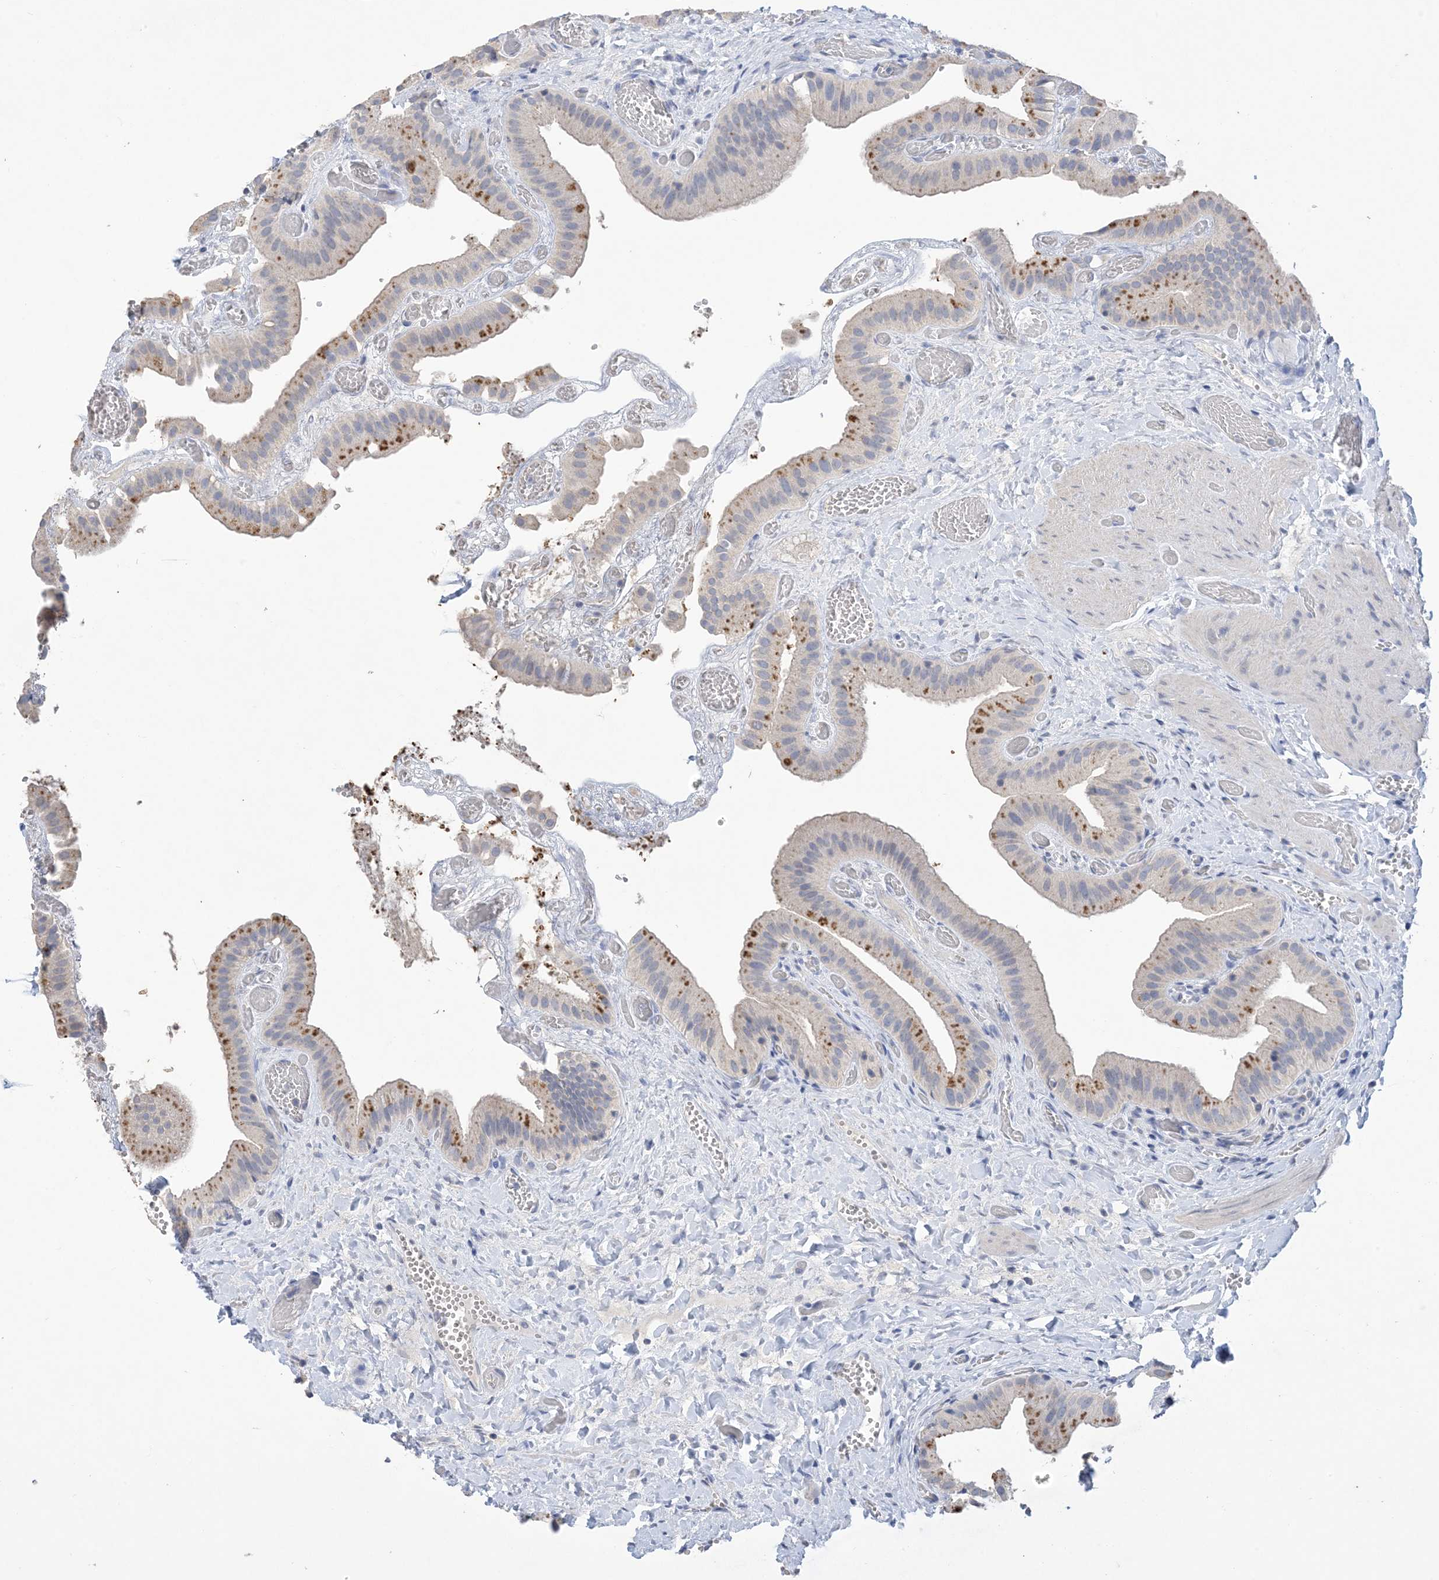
{"staining": {"intensity": "negative", "quantity": "none", "location": "none"}, "tissue": "gallbladder", "cell_type": "Glandular cells", "image_type": "normal", "snomed": [{"axis": "morphology", "description": "Normal tissue, NOS"}, {"axis": "topography", "description": "Gallbladder"}], "caption": "This is an immunohistochemistry (IHC) micrograph of unremarkable human gallbladder. There is no expression in glandular cells.", "gene": "DSC3", "patient": {"sex": "female", "age": 64}}